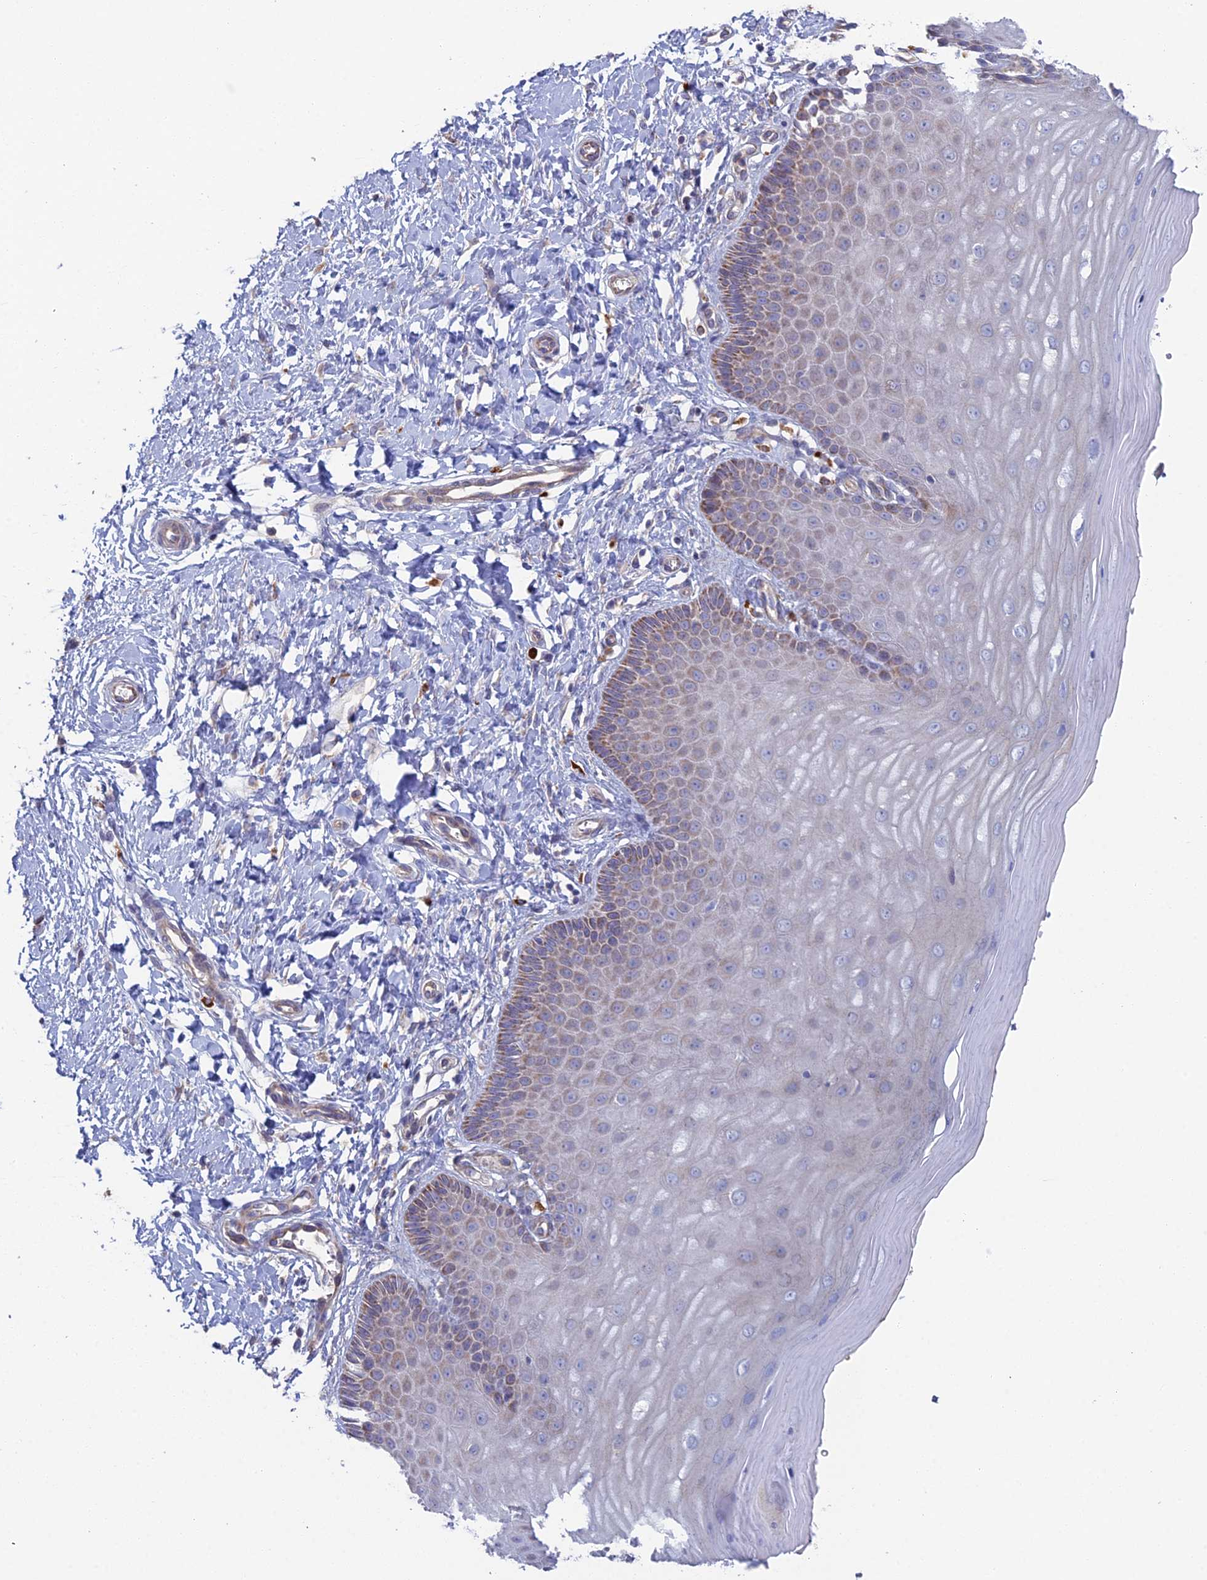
{"staining": {"intensity": "moderate", "quantity": "<25%", "location": "cytoplasmic/membranous"}, "tissue": "cervix", "cell_type": "Glandular cells", "image_type": "normal", "snomed": [{"axis": "morphology", "description": "Normal tissue, NOS"}, {"axis": "topography", "description": "Cervix"}], "caption": "Normal cervix was stained to show a protein in brown. There is low levels of moderate cytoplasmic/membranous positivity in approximately <25% of glandular cells. (Stains: DAB (3,3'-diaminobenzidine) in brown, nuclei in blue, Microscopy: brightfield microscopy at high magnification).", "gene": "ARL16", "patient": {"sex": "female", "age": 55}}